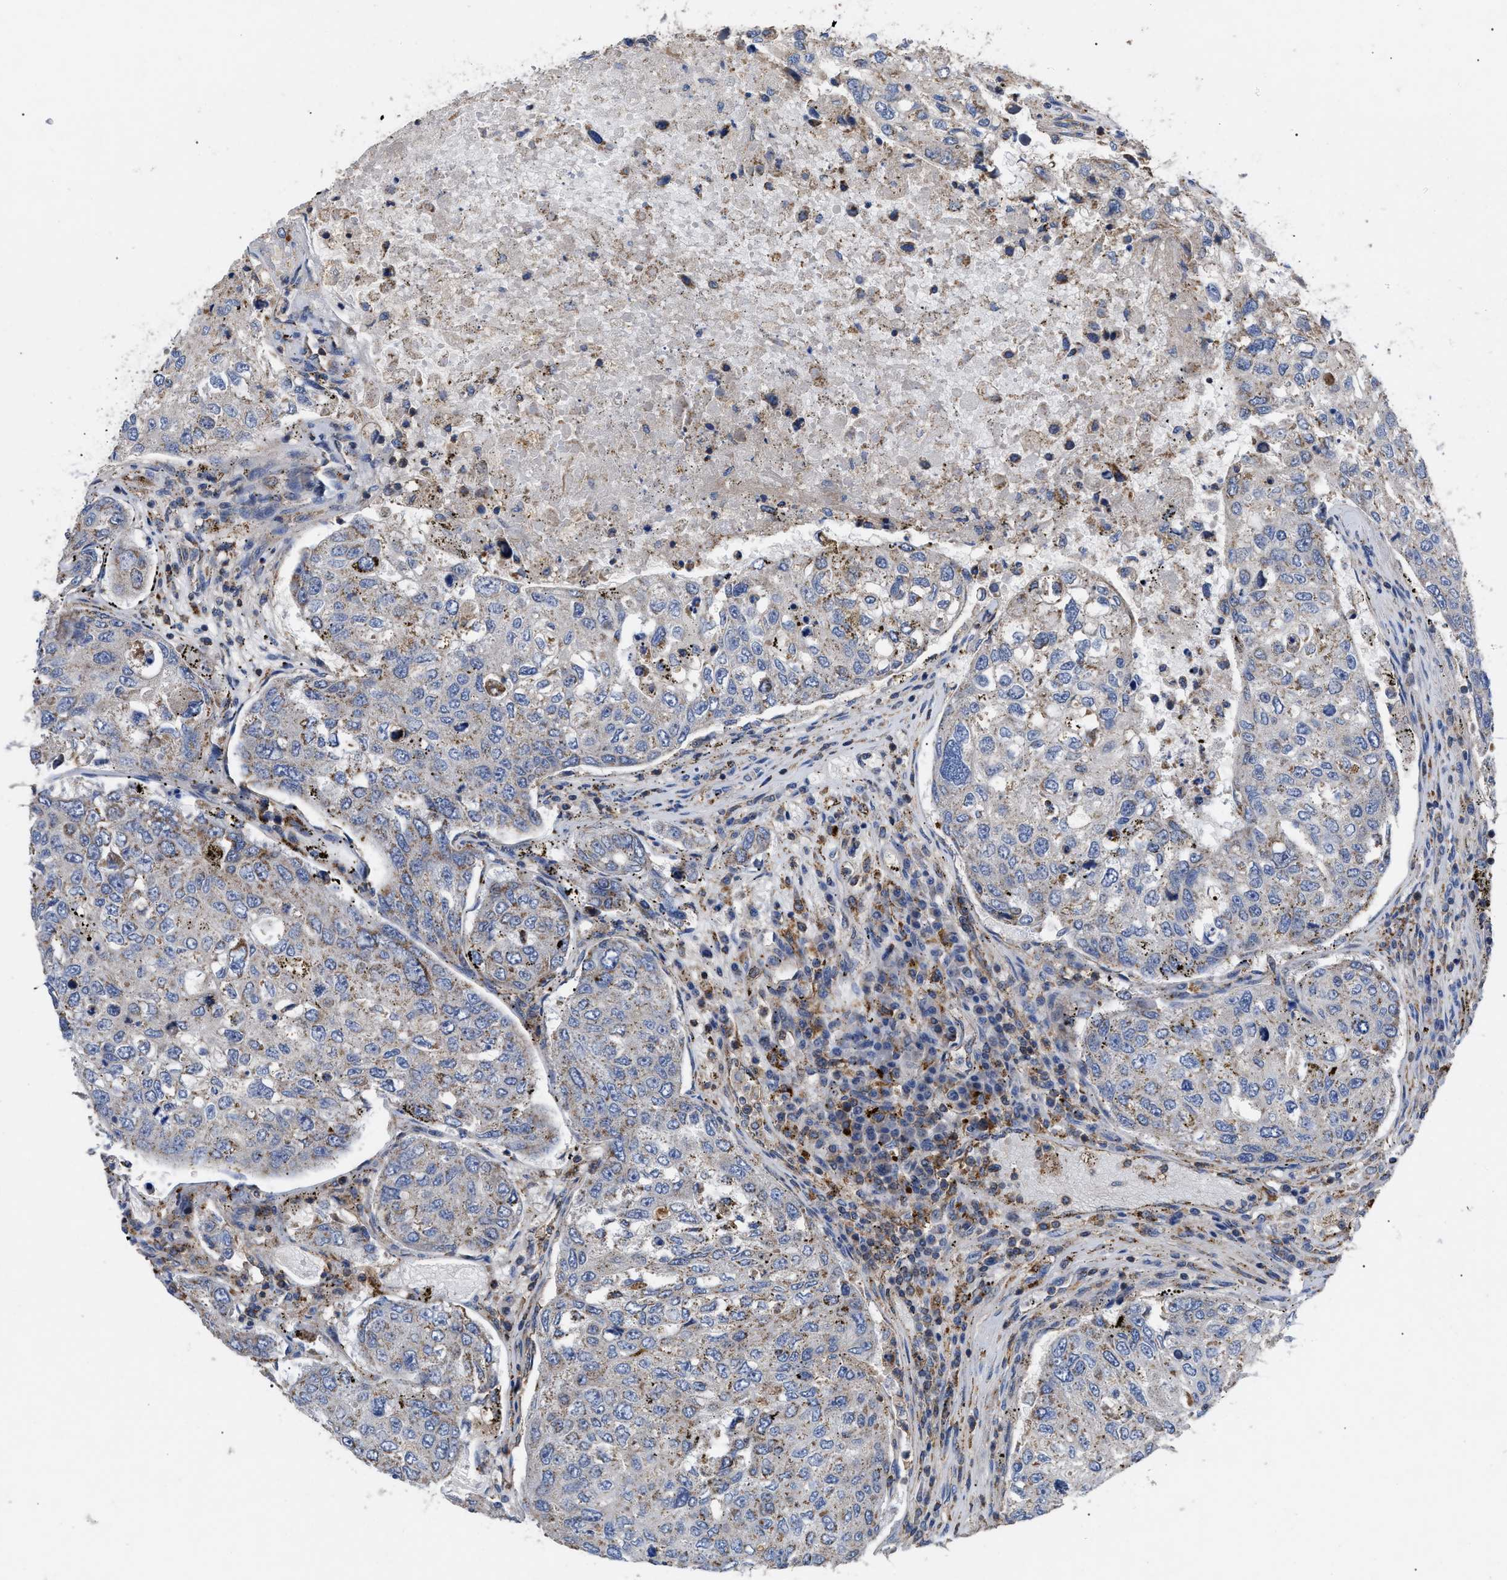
{"staining": {"intensity": "negative", "quantity": "none", "location": "none"}, "tissue": "urothelial cancer", "cell_type": "Tumor cells", "image_type": "cancer", "snomed": [{"axis": "morphology", "description": "Urothelial carcinoma, High grade"}, {"axis": "topography", "description": "Lymph node"}, {"axis": "topography", "description": "Urinary bladder"}], "caption": "A micrograph of human urothelial cancer is negative for staining in tumor cells.", "gene": "FAM171A2", "patient": {"sex": "male", "age": 51}}